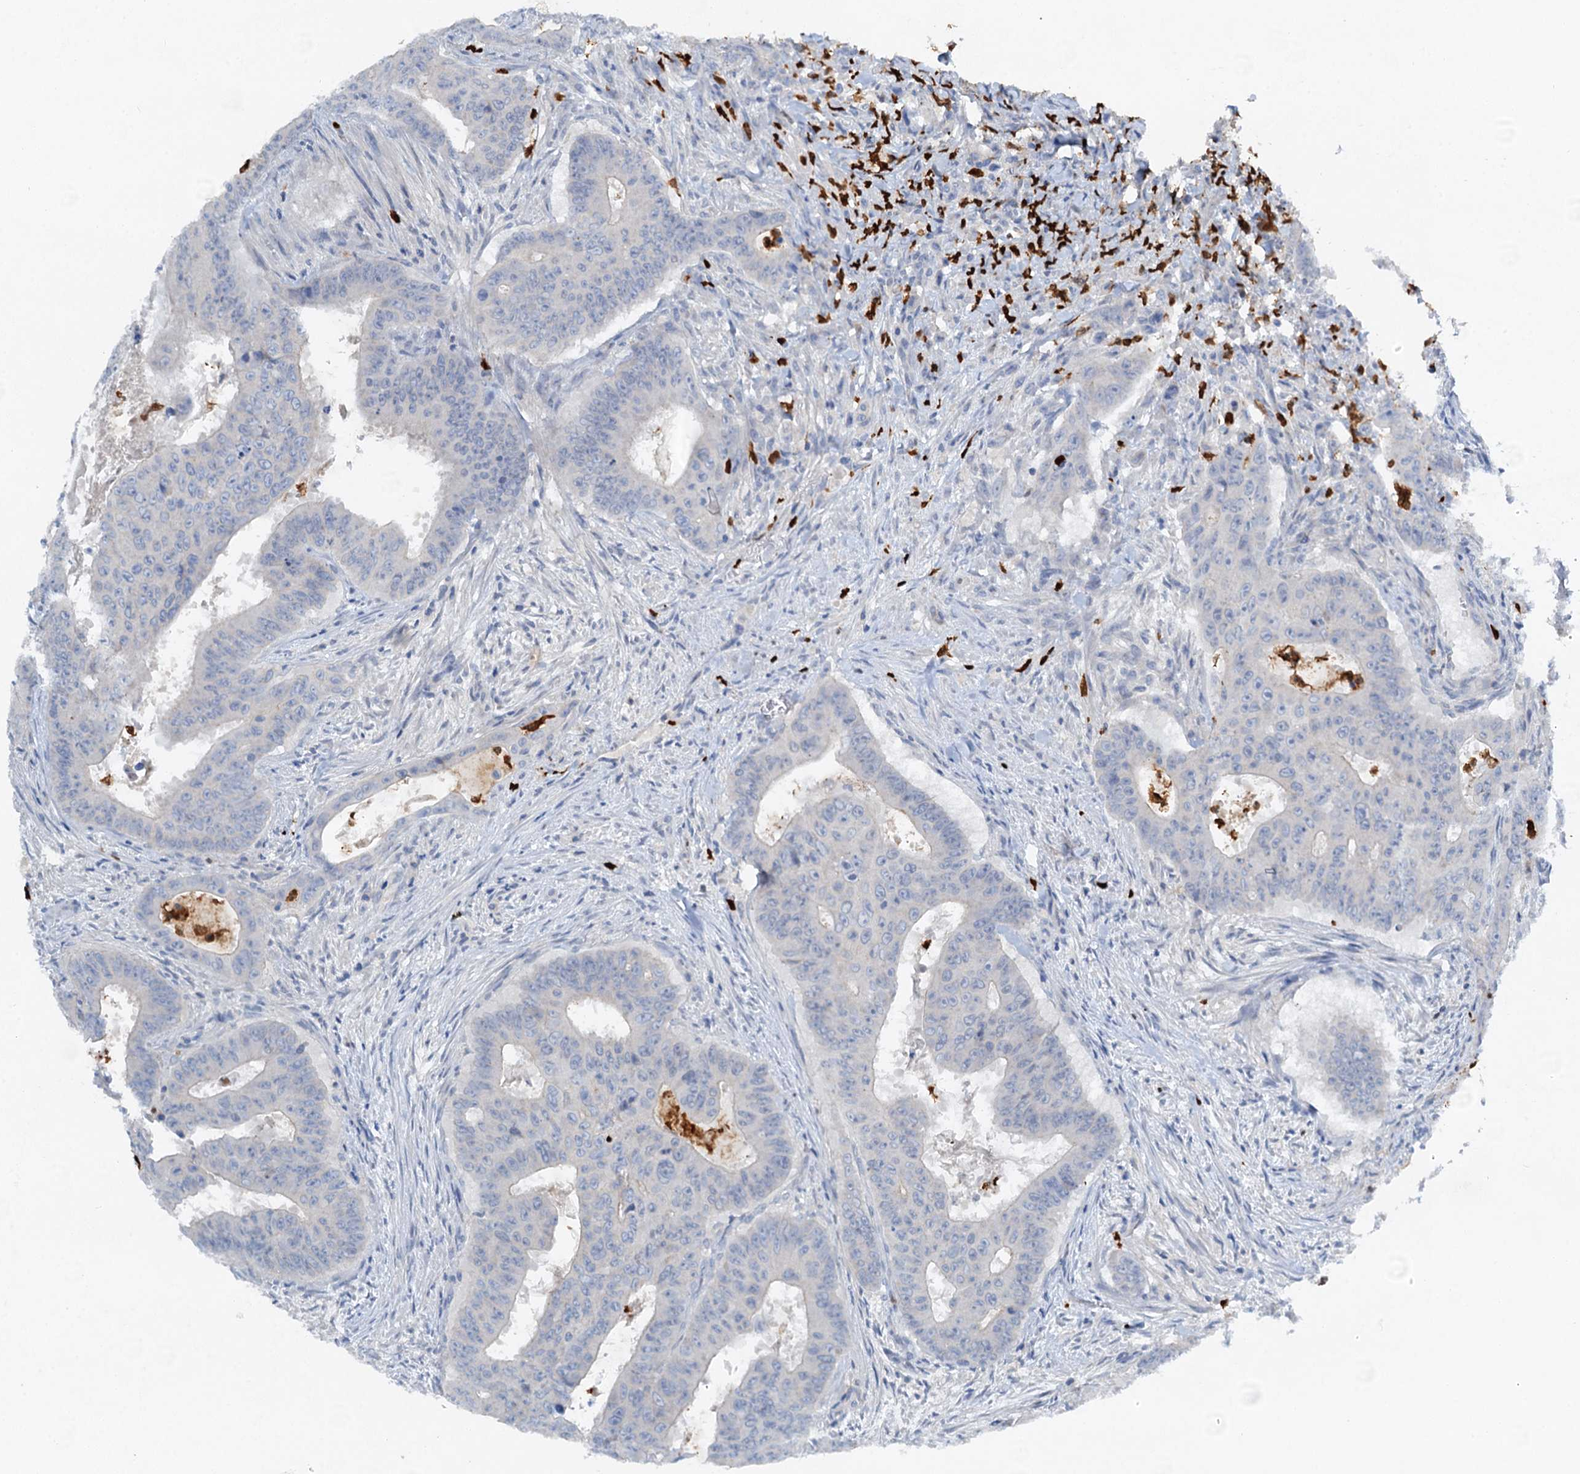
{"staining": {"intensity": "negative", "quantity": "none", "location": "none"}, "tissue": "colorectal cancer", "cell_type": "Tumor cells", "image_type": "cancer", "snomed": [{"axis": "morphology", "description": "Adenocarcinoma, NOS"}, {"axis": "topography", "description": "Rectum"}], "caption": "Photomicrograph shows no significant protein expression in tumor cells of adenocarcinoma (colorectal).", "gene": "OTOA", "patient": {"sex": "female", "age": 75}}